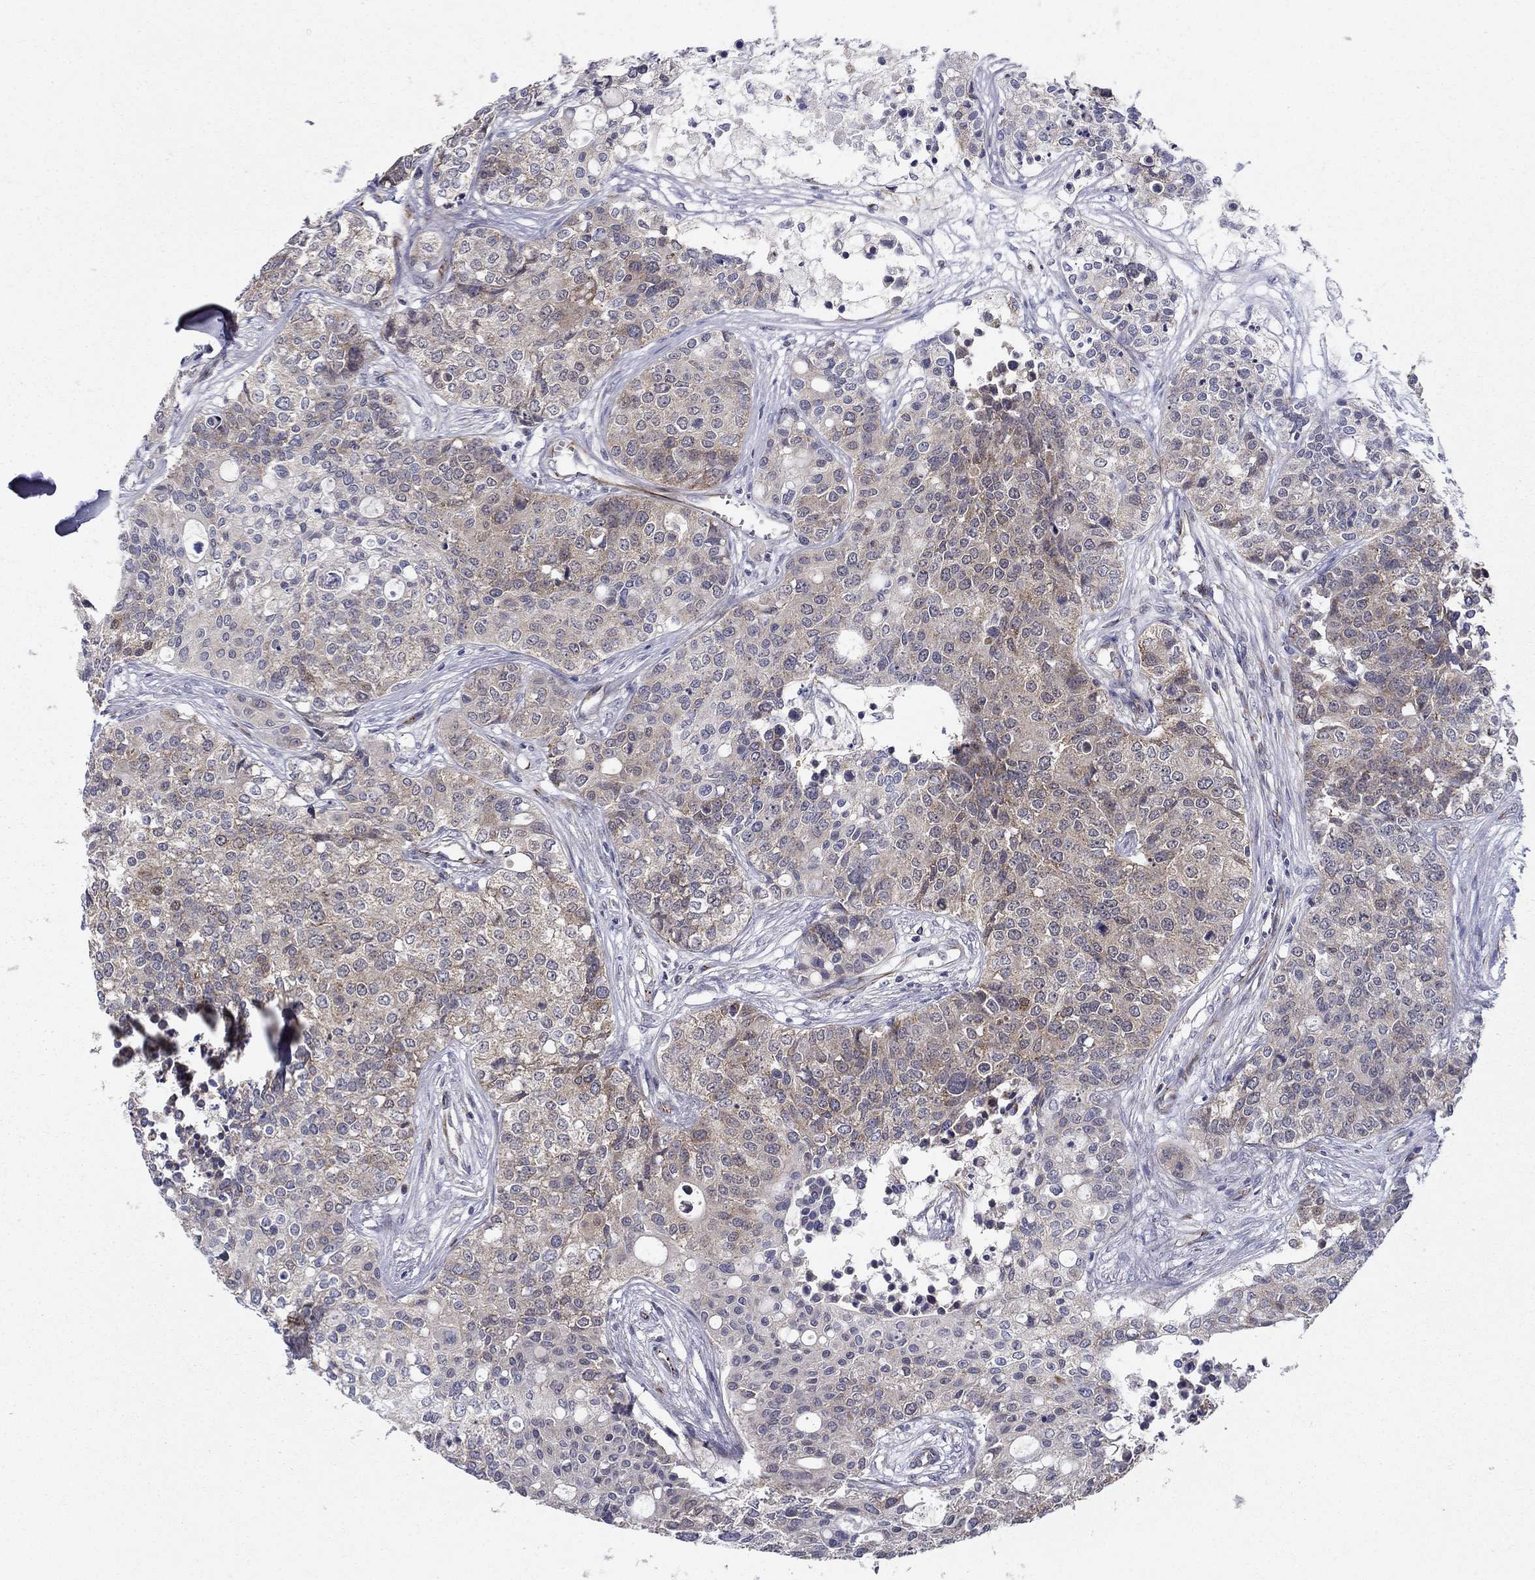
{"staining": {"intensity": "weak", "quantity": "<25%", "location": "cytoplasmic/membranous"}, "tissue": "carcinoid", "cell_type": "Tumor cells", "image_type": "cancer", "snomed": [{"axis": "morphology", "description": "Carcinoid, malignant, NOS"}, {"axis": "topography", "description": "Colon"}], "caption": "Immunohistochemistry (IHC) of human carcinoid (malignant) shows no expression in tumor cells.", "gene": "LACTB2", "patient": {"sex": "male", "age": 81}}